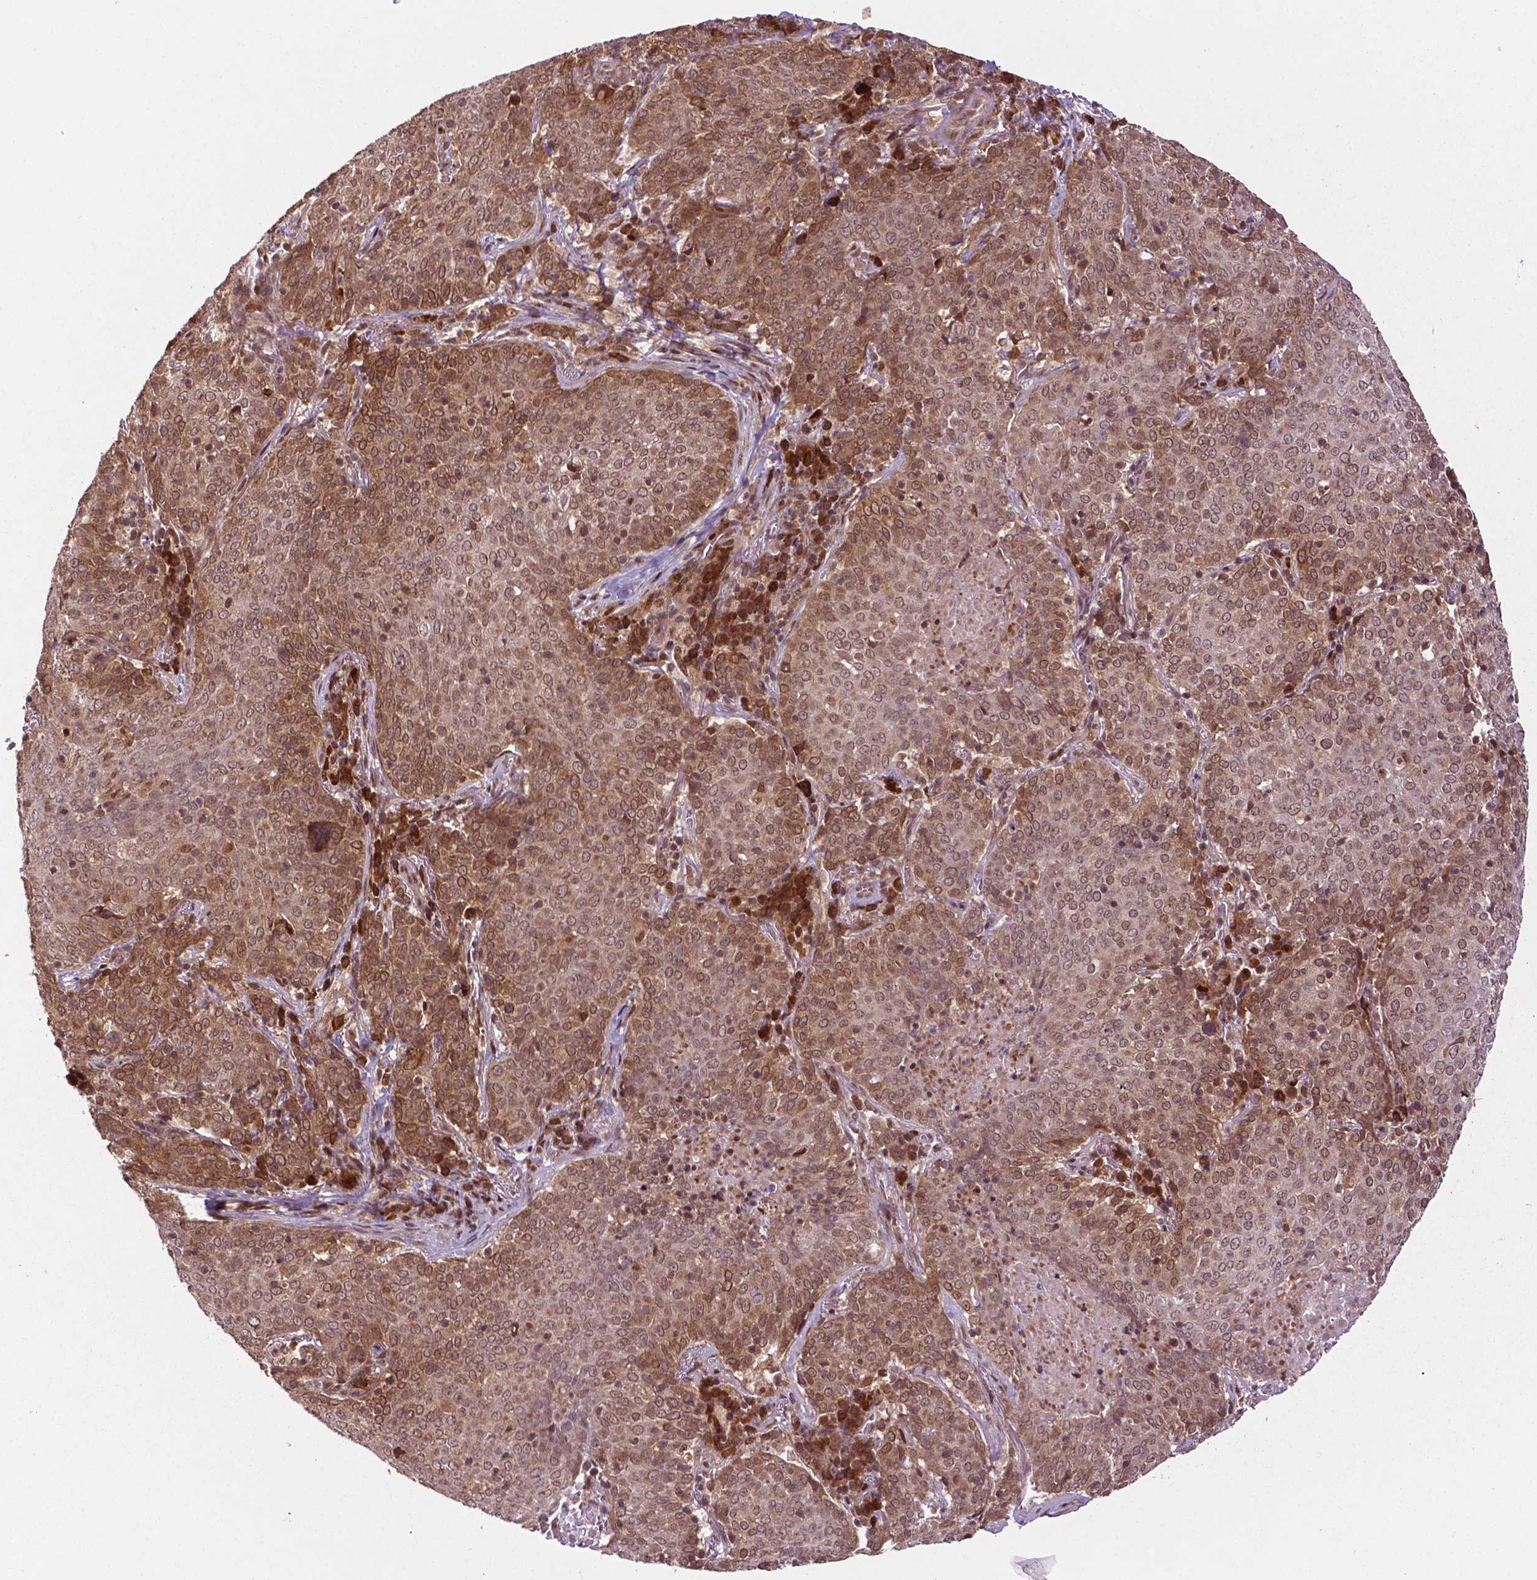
{"staining": {"intensity": "moderate", "quantity": ">75%", "location": "cytoplasmic/membranous,nuclear"}, "tissue": "lung cancer", "cell_type": "Tumor cells", "image_type": "cancer", "snomed": [{"axis": "morphology", "description": "Squamous cell carcinoma, NOS"}, {"axis": "topography", "description": "Lung"}], "caption": "Immunohistochemistry micrograph of neoplastic tissue: human lung cancer stained using immunohistochemistry exhibits medium levels of moderate protein expression localized specifically in the cytoplasmic/membranous and nuclear of tumor cells, appearing as a cytoplasmic/membranous and nuclear brown color.", "gene": "TMX2", "patient": {"sex": "male", "age": 82}}